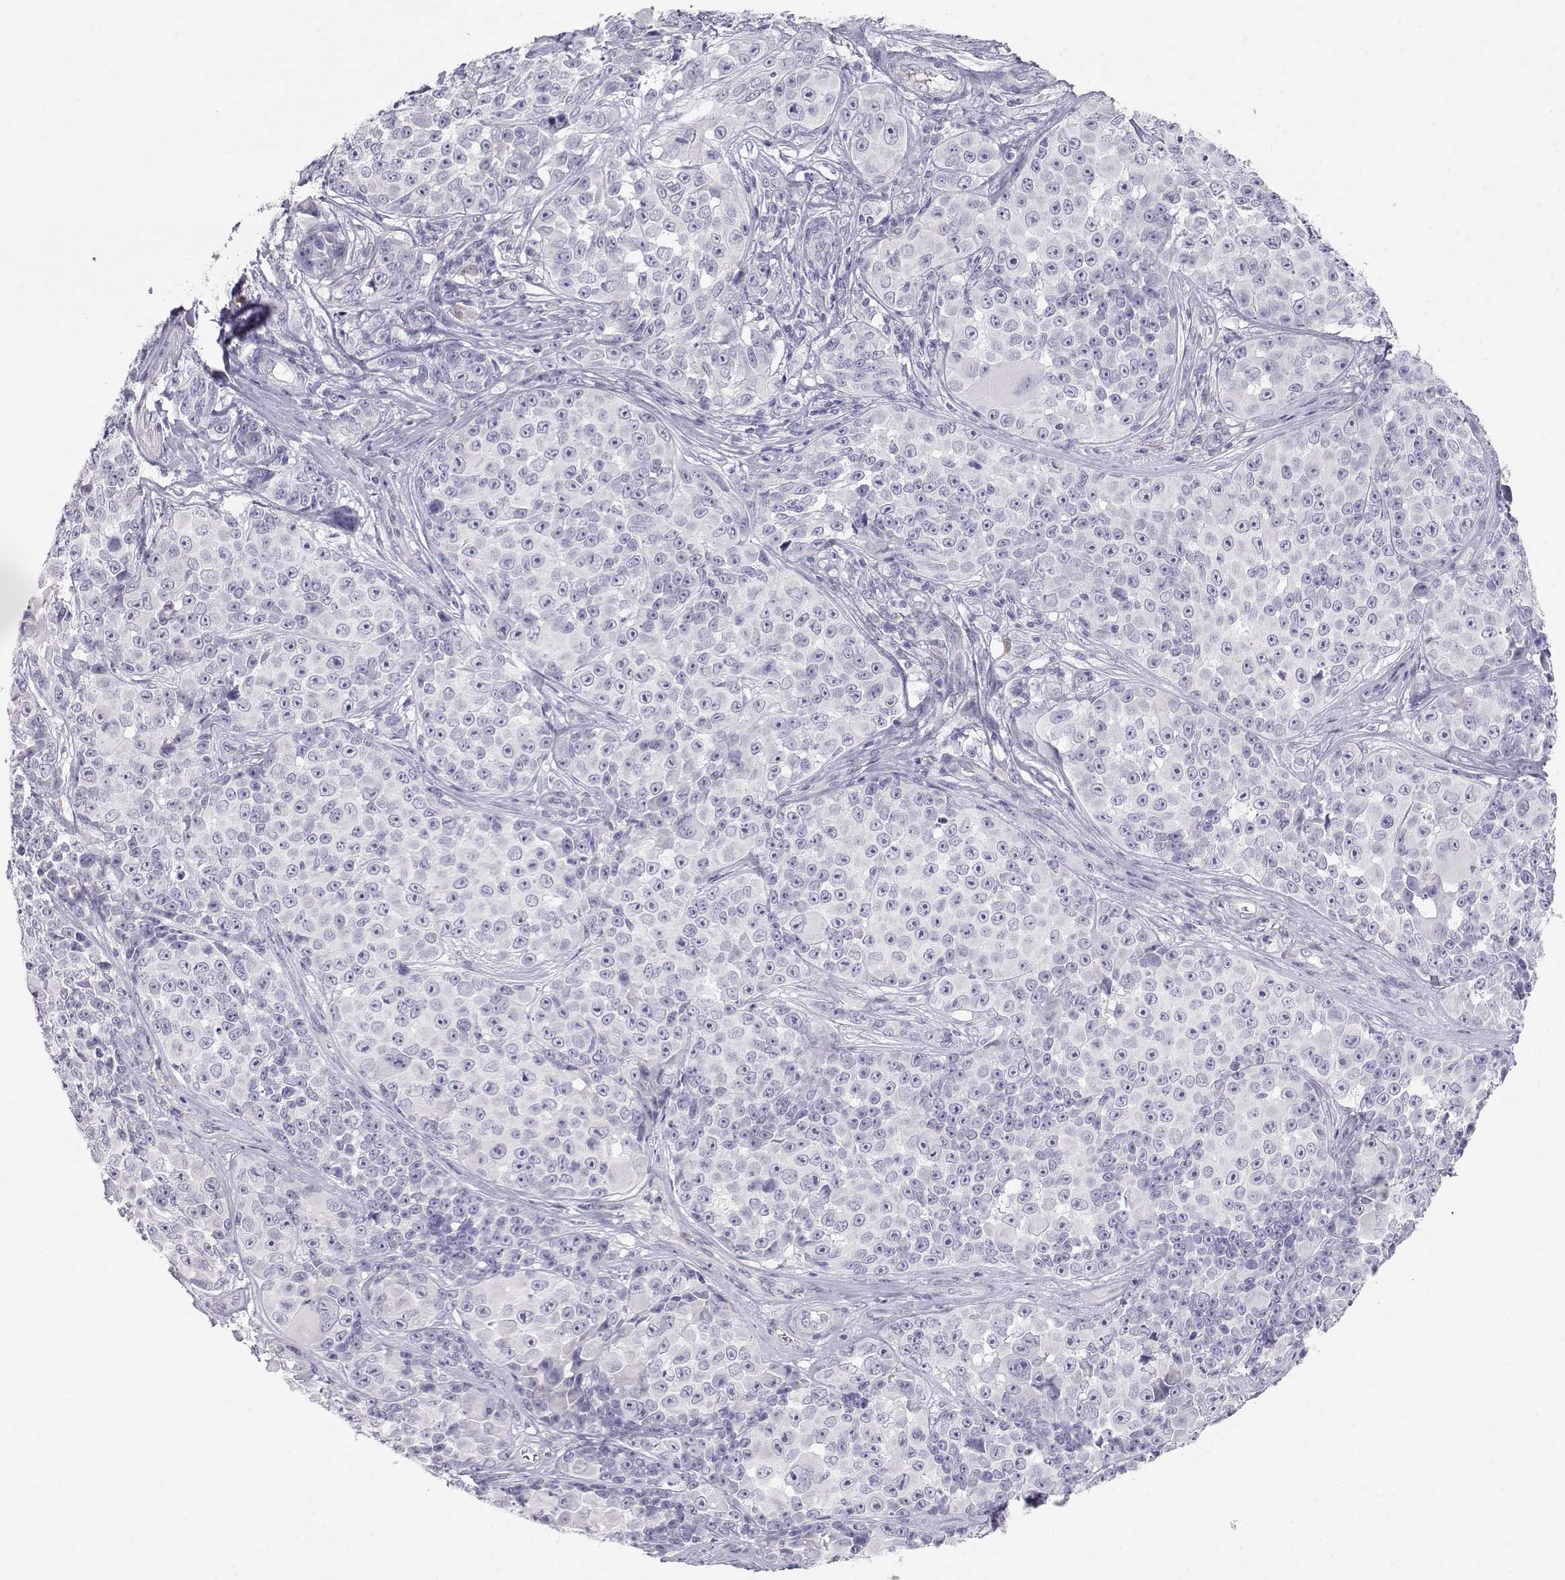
{"staining": {"intensity": "negative", "quantity": "none", "location": "none"}, "tissue": "melanoma", "cell_type": "Tumor cells", "image_type": "cancer", "snomed": [{"axis": "morphology", "description": "Malignant melanoma, NOS"}, {"axis": "topography", "description": "Skin"}], "caption": "Immunohistochemistry (IHC) micrograph of neoplastic tissue: human malignant melanoma stained with DAB exhibits no significant protein staining in tumor cells.", "gene": "CDHR1", "patient": {"sex": "female", "age": 88}}